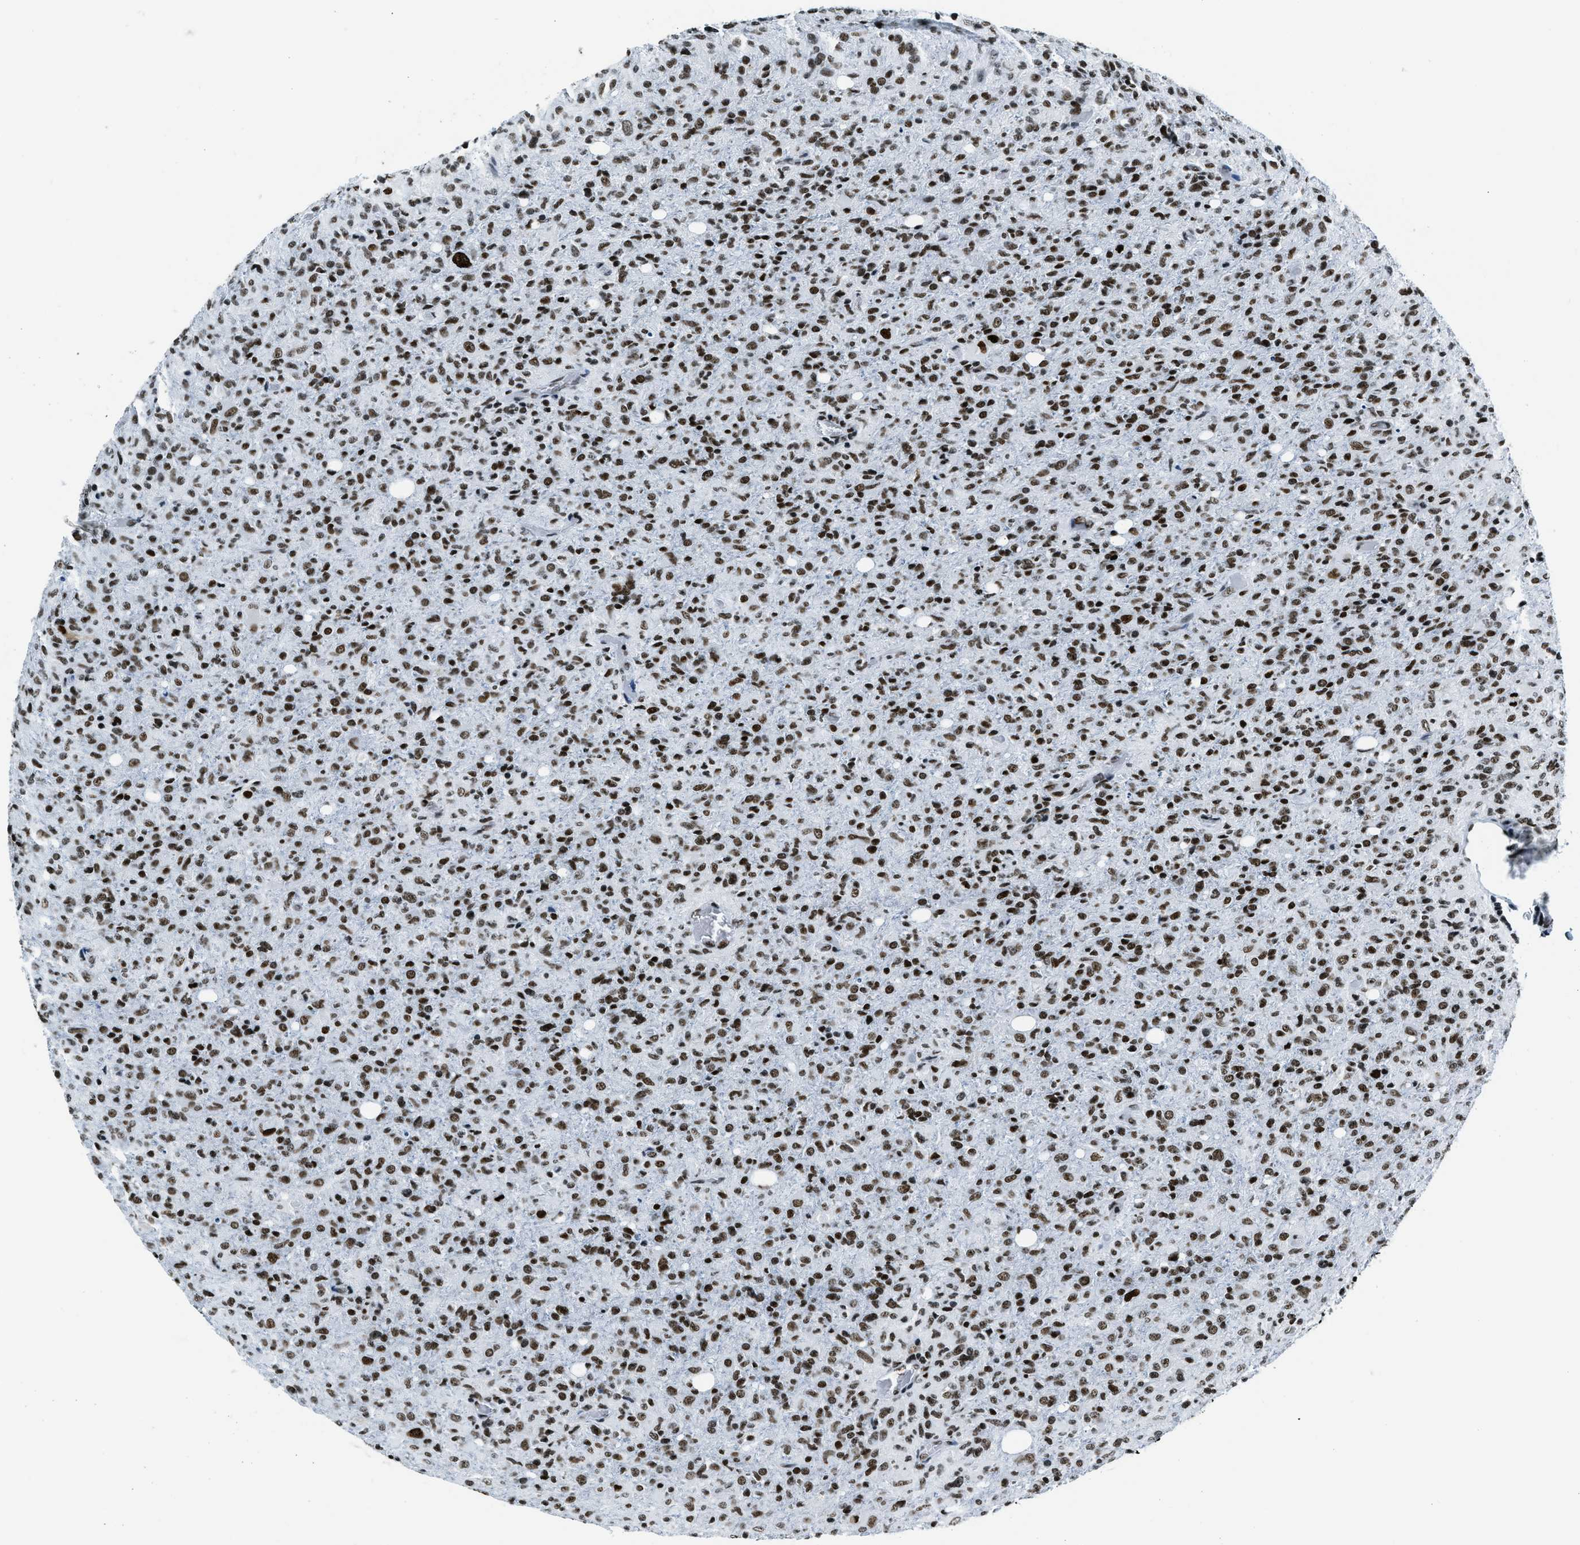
{"staining": {"intensity": "moderate", "quantity": "25%-75%", "location": "nuclear"}, "tissue": "glioma", "cell_type": "Tumor cells", "image_type": "cancer", "snomed": [{"axis": "morphology", "description": "Glioma, malignant, High grade"}, {"axis": "topography", "description": "Brain"}], "caption": "Immunohistochemistry (IHC) image of neoplastic tissue: human glioma stained using immunohistochemistry reveals medium levels of moderate protein expression localized specifically in the nuclear of tumor cells, appearing as a nuclear brown color.", "gene": "TOP1", "patient": {"sex": "female", "age": 57}}